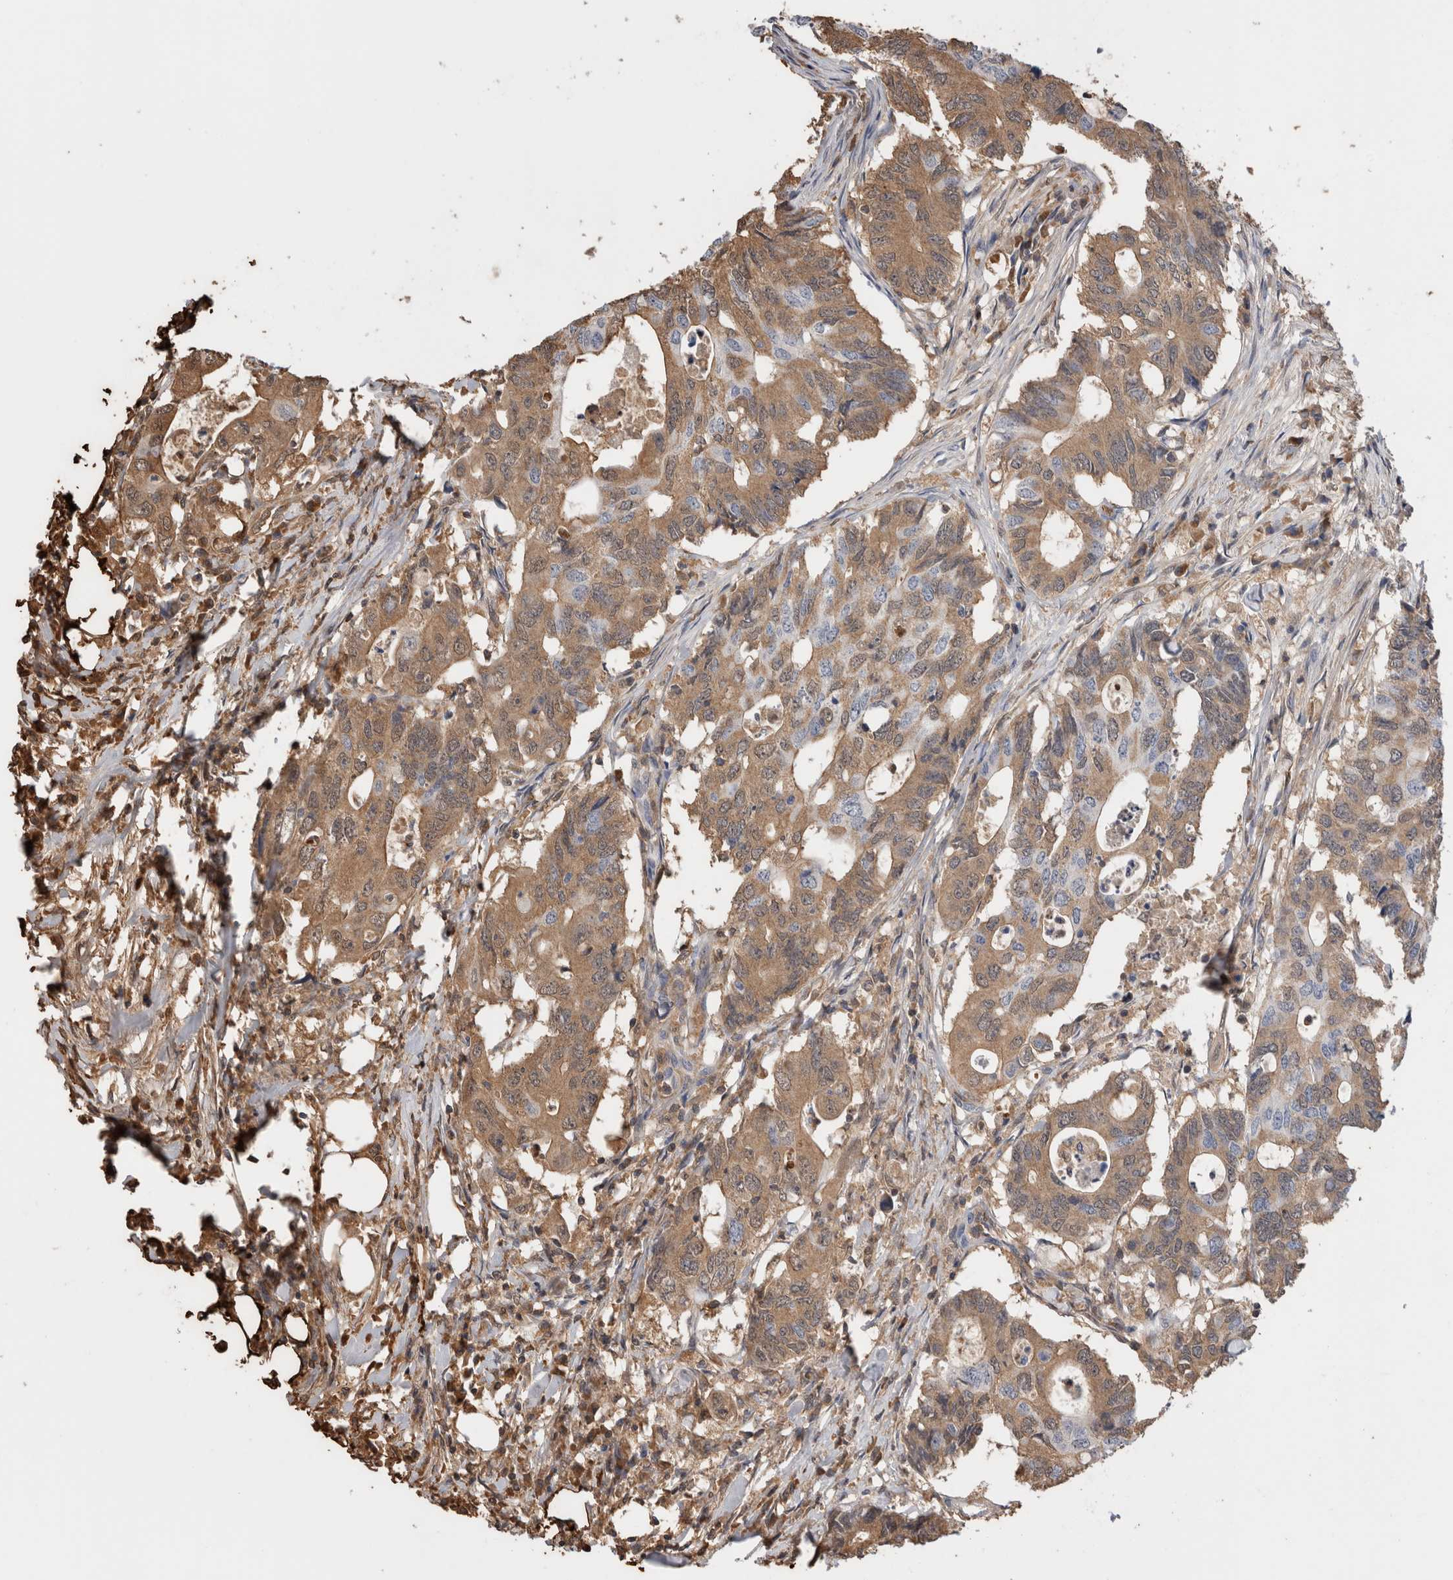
{"staining": {"intensity": "moderate", "quantity": ">75%", "location": "cytoplasmic/membranous"}, "tissue": "colorectal cancer", "cell_type": "Tumor cells", "image_type": "cancer", "snomed": [{"axis": "morphology", "description": "Adenocarcinoma, NOS"}, {"axis": "topography", "description": "Colon"}], "caption": "Approximately >75% of tumor cells in adenocarcinoma (colorectal) display moderate cytoplasmic/membranous protein positivity as visualized by brown immunohistochemical staining.", "gene": "FABP4", "patient": {"sex": "male", "age": 71}}